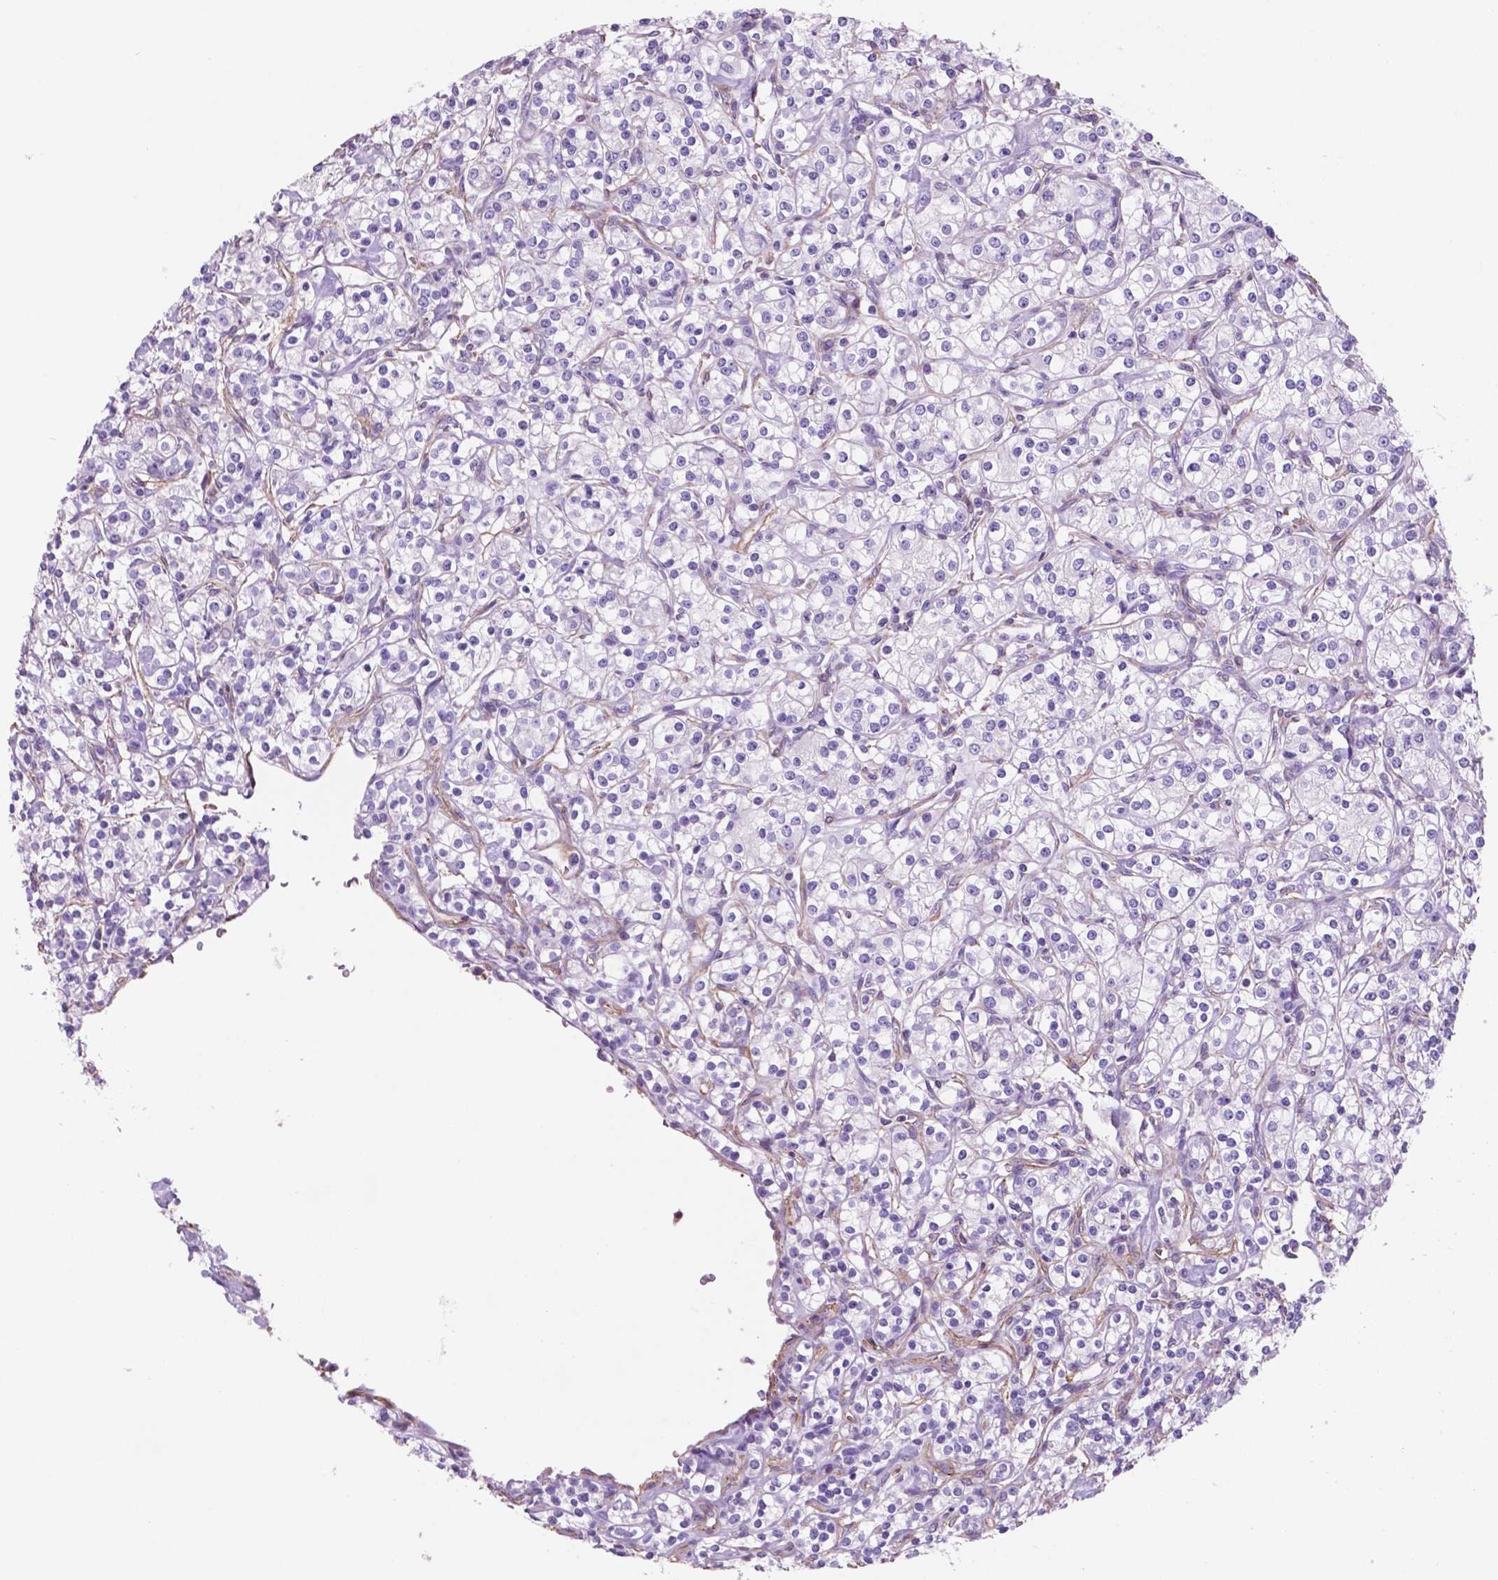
{"staining": {"intensity": "negative", "quantity": "none", "location": "none"}, "tissue": "renal cancer", "cell_type": "Tumor cells", "image_type": "cancer", "snomed": [{"axis": "morphology", "description": "Adenocarcinoma, NOS"}, {"axis": "topography", "description": "Kidney"}], "caption": "Tumor cells show no significant staining in renal cancer (adenocarcinoma).", "gene": "TOR2A", "patient": {"sex": "male", "age": 77}}